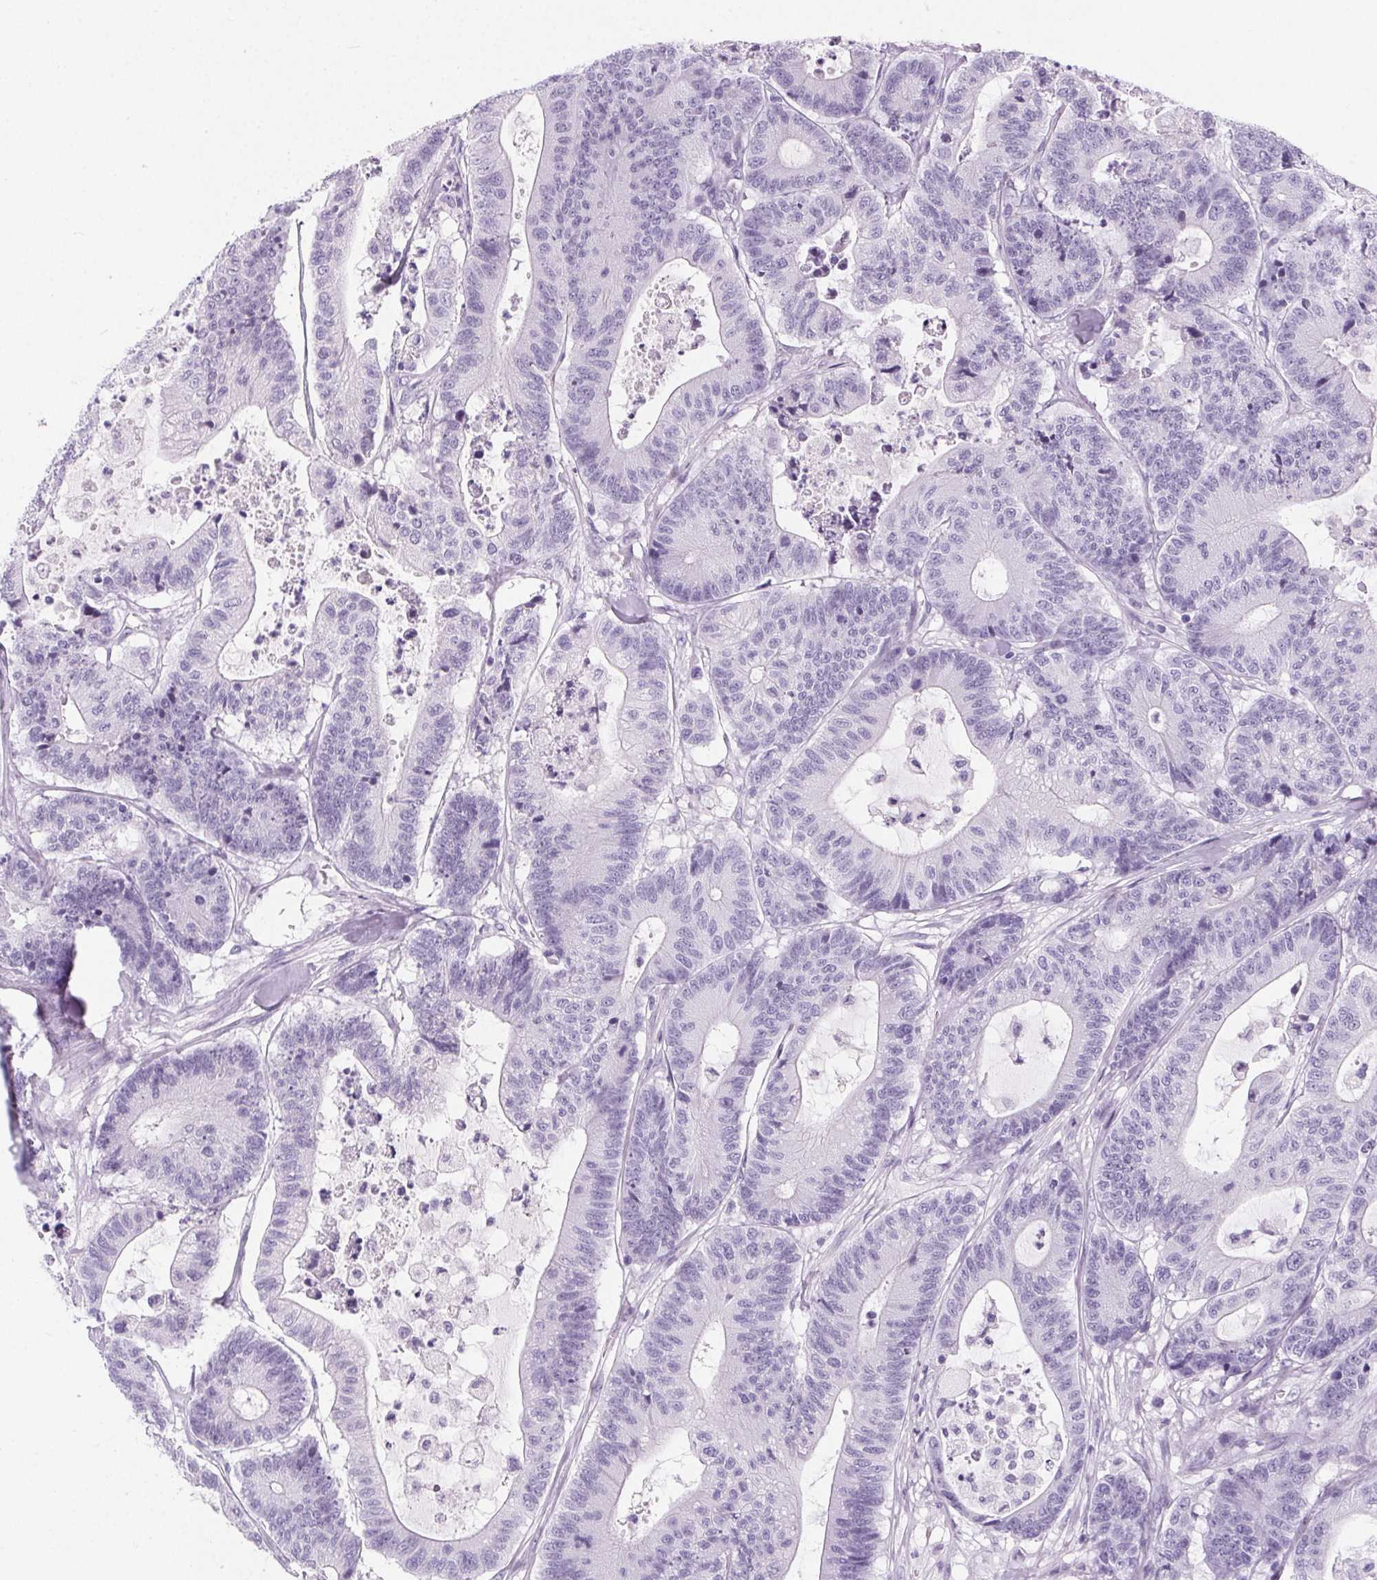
{"staining": {"intensity": "negative", "quantity": "none", "location": "none"}, "tissue": "colorectal cancer", "cell_type": "Tumor cells", "image_type": "cancer", "snomed": [{"axis": "morphology", "description": "Adenocarcinoma, NOS"}, {"axis": "topography", "description": "Colon"}], "caption": "There is no significant staining in tumor cells of colorectal adenocarcinoma.", "gene": "ADRB1", "patient": {"sex": "female", "age": 84}}